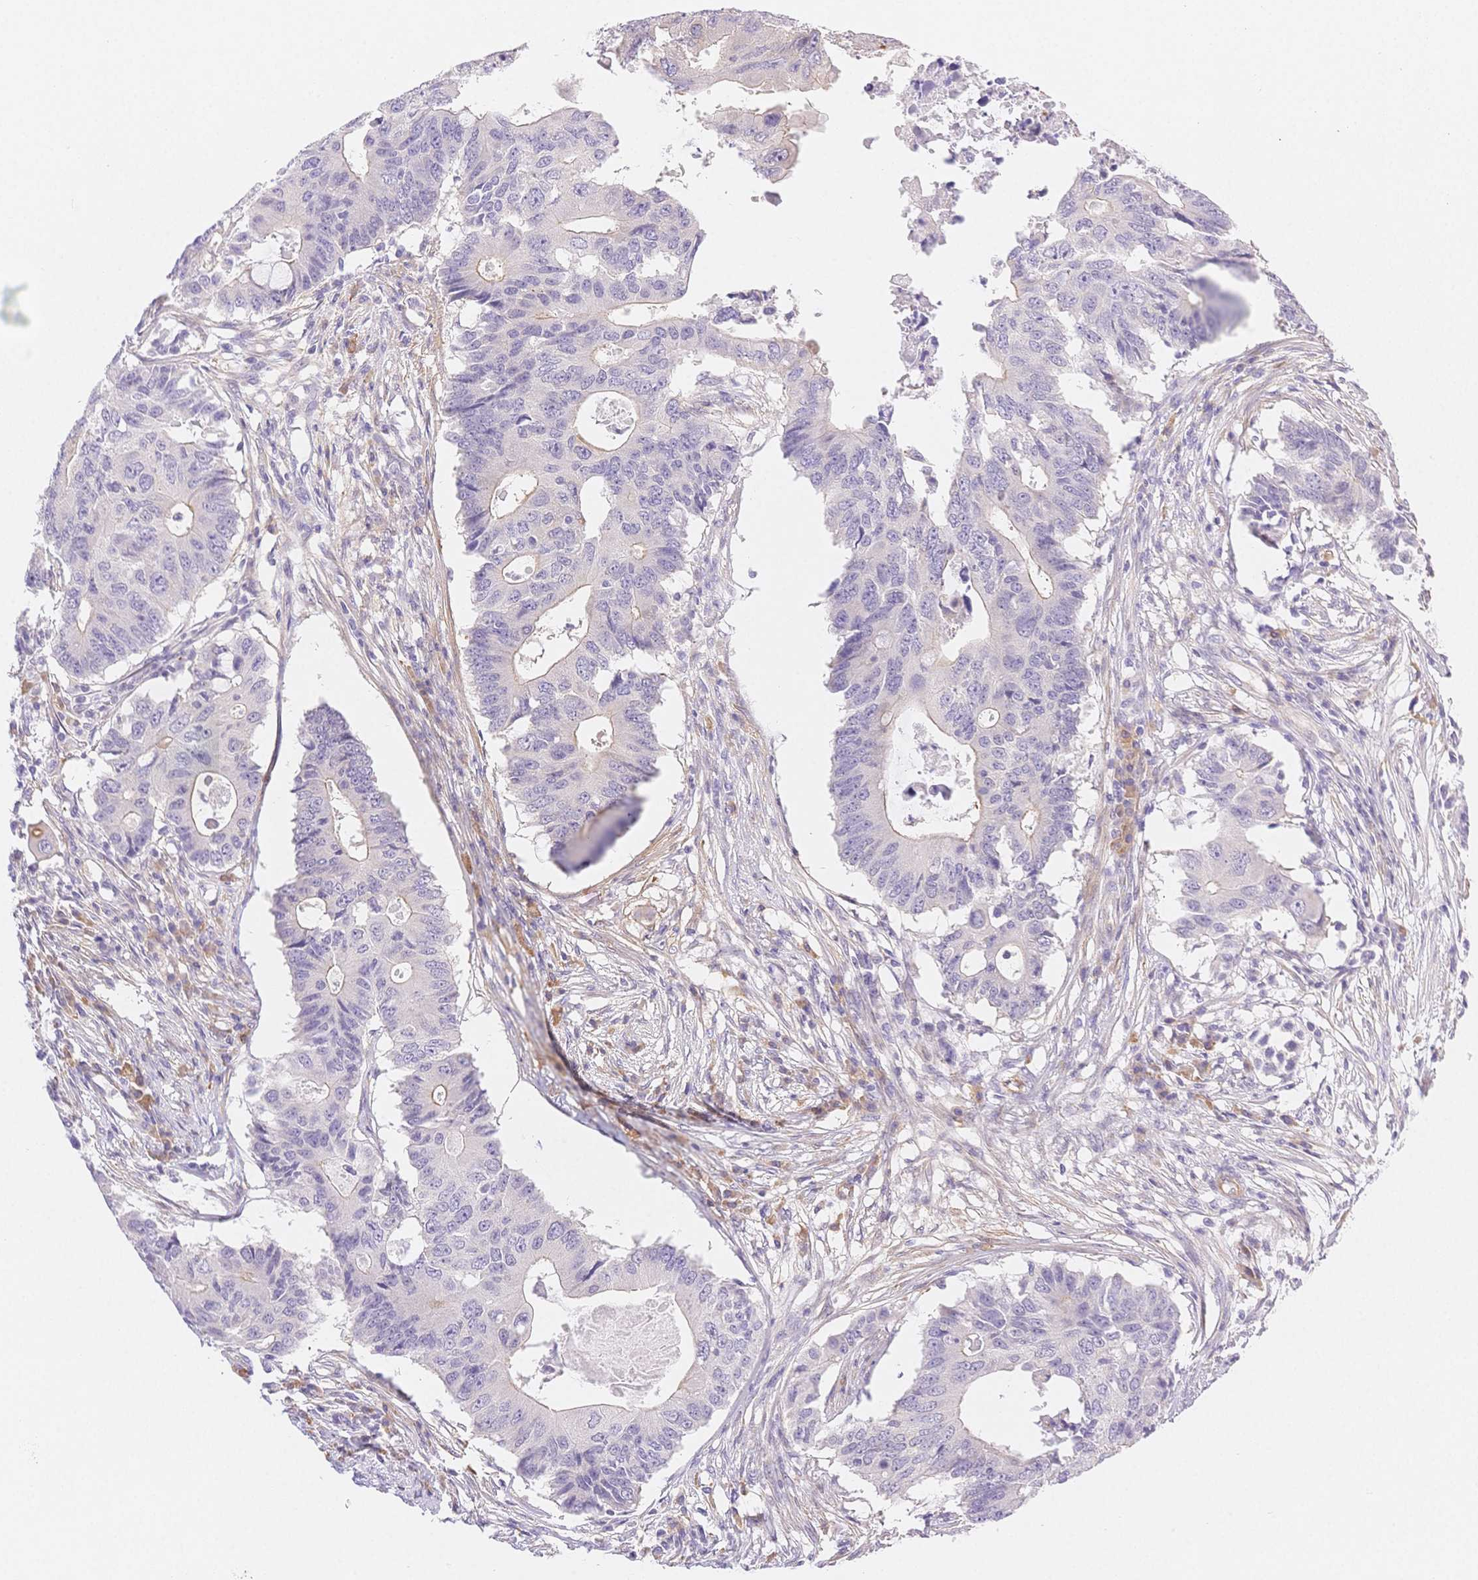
{"staining": {"intensity": "weak", "quantity": "<25%", "location": "cytoplasmic/membranous"}, "tissue": "colorectal cancer", "cell_type": "Tumor cells", "image_type": "cancer", "snomed": [{"axis": "morphology", "description": "Adenocarcinoma, NOS"}, {"axis": "topography", "description": "Colon"}], "caption": "This is a image of IHC staining of adenocarcinoma (colorectal), which shows no positivity in tumor cells. Brightfield microscopy of IHC stained with DAB (brown) and hematoxylin (blue), captured at high magnification.", "gene": "CSN1S1", "patient": {"sex": "male", "age": 71}}